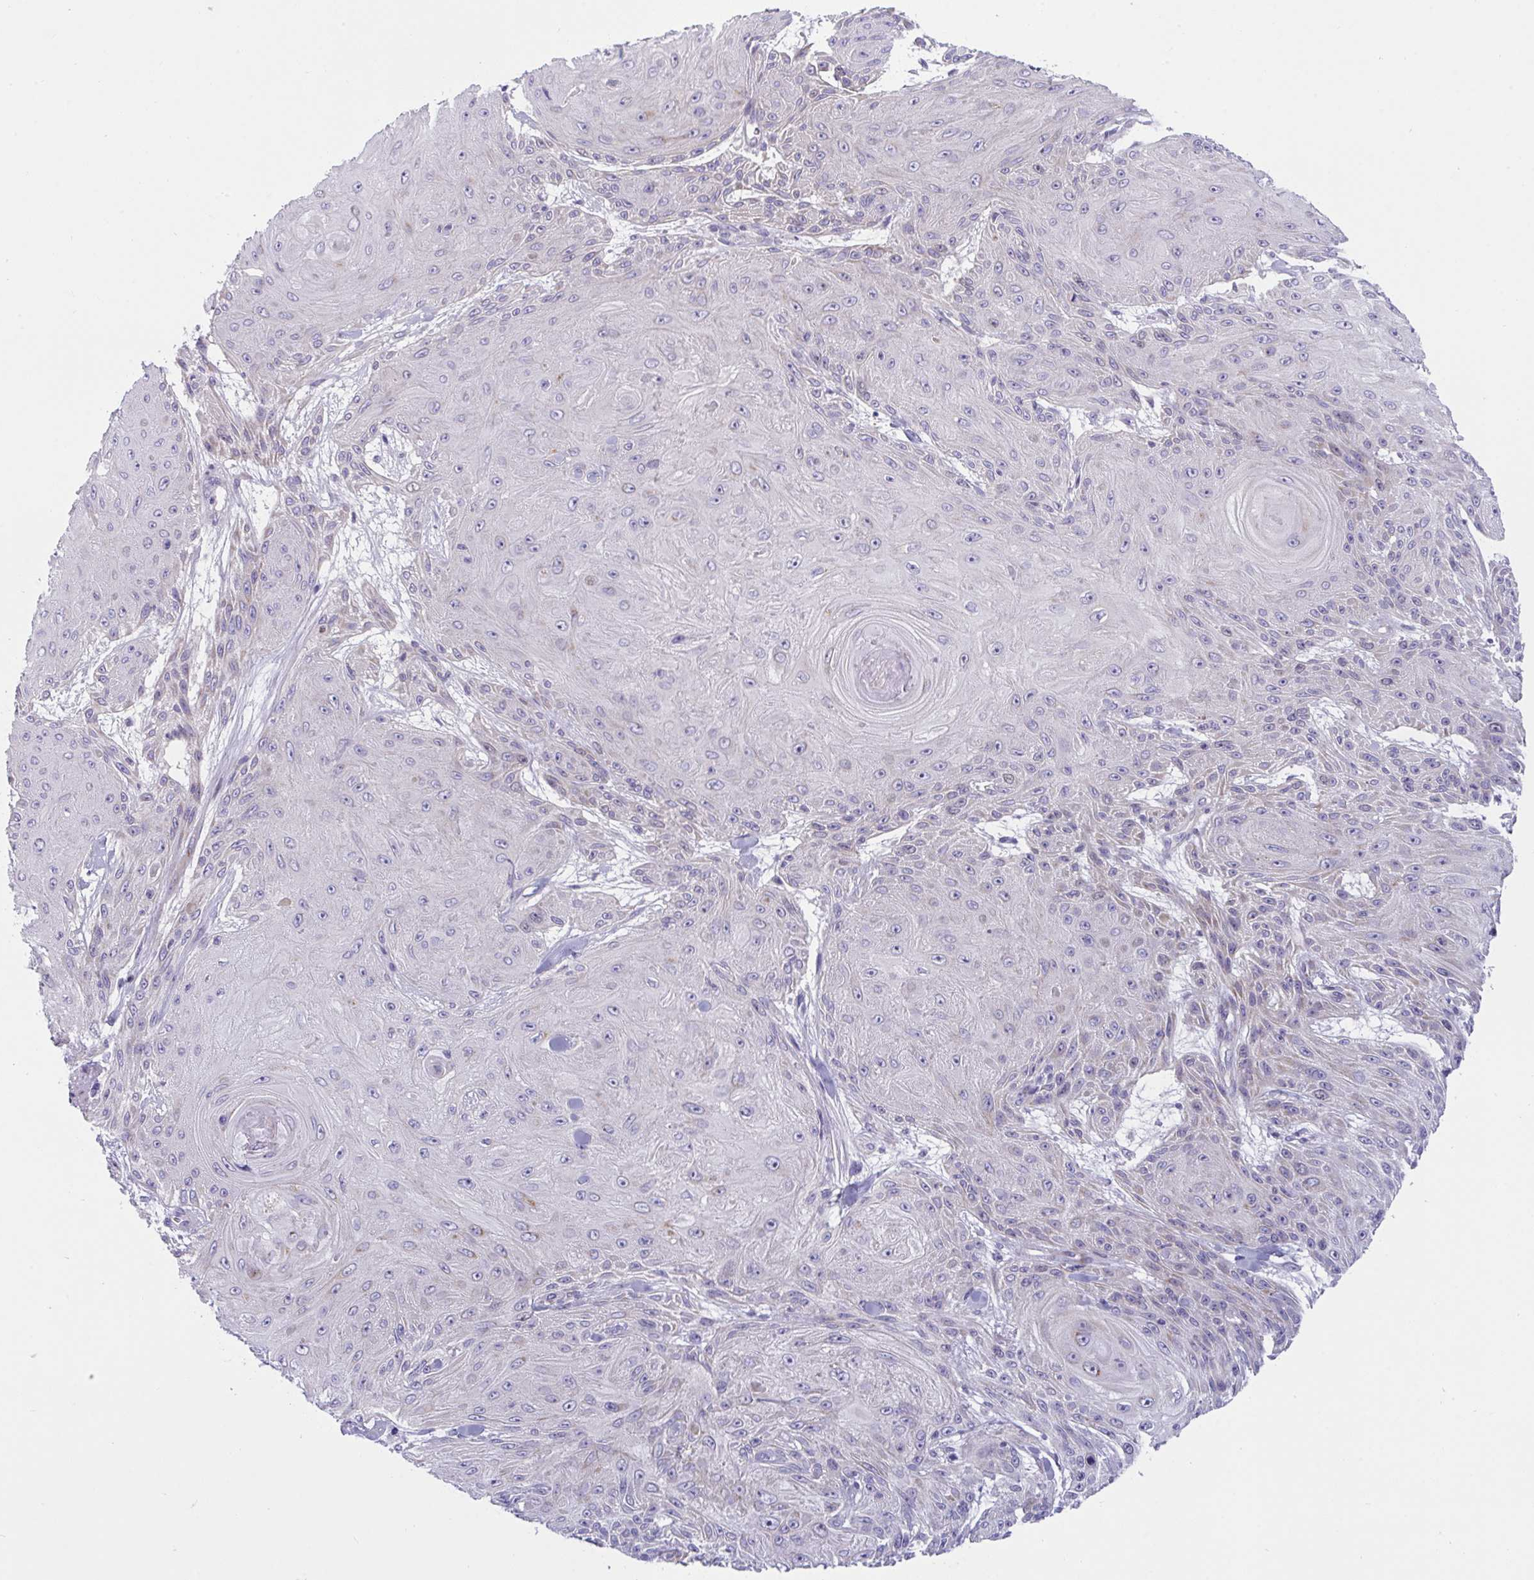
{"staining": {"intensity": "negative", "quantity": "none", "location": "none"}, "tissue": "skin cancer", "cell_type": "Tumor cells", "image_type": "cancer", "snomed": [{"axis": "morphology", "description": "Squamous cell carcinoma, NOS"}, {"axis": "topography", "description": "Skin"}], "caption": "Immunohistochemical staining of human skin cancer (squamous cell carcinoma) exhibits no significant positivity in tumor cells.", "gene": "DTX3", "patient": {"sex": "male", "age": 88}}